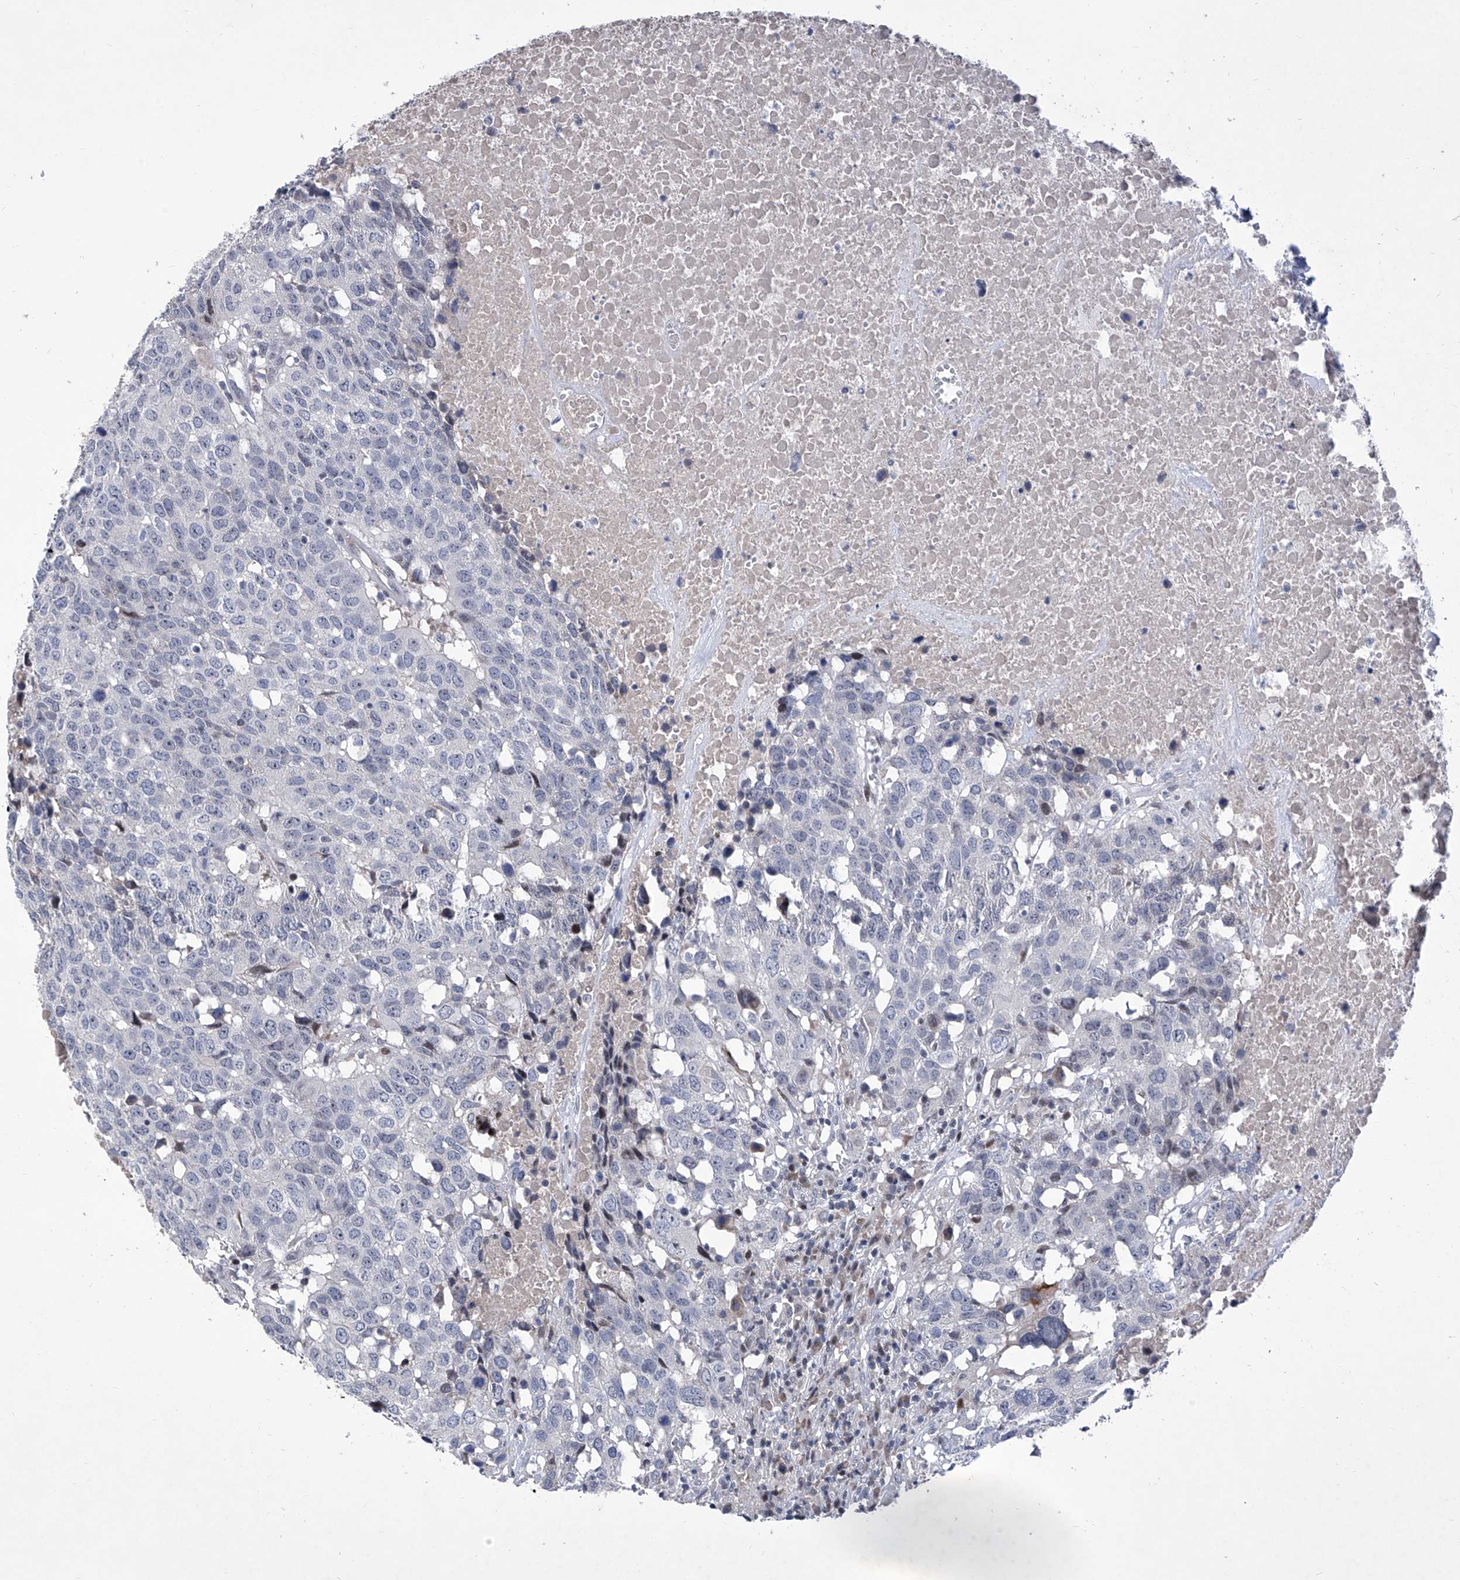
{"staining": {"intensity": "weak", "quantity": "<25%", "location": "nuclear"}, "tissue": "head and neck cancer", "cell_type": "Tumor cells", "image_type": "cancer", "snomed": [{"axis": "morphology", "description": "Squamous cell carcinoma, NOS"}, {"axis": "topography", "description": "Head-Neck"}], "caption": "Image shows no protein staining in tumor cells of head and neck squamous cell carcinoma tissue.", "gene": "NUFIP1", "patient": {"sex": "male", "age": 66}}